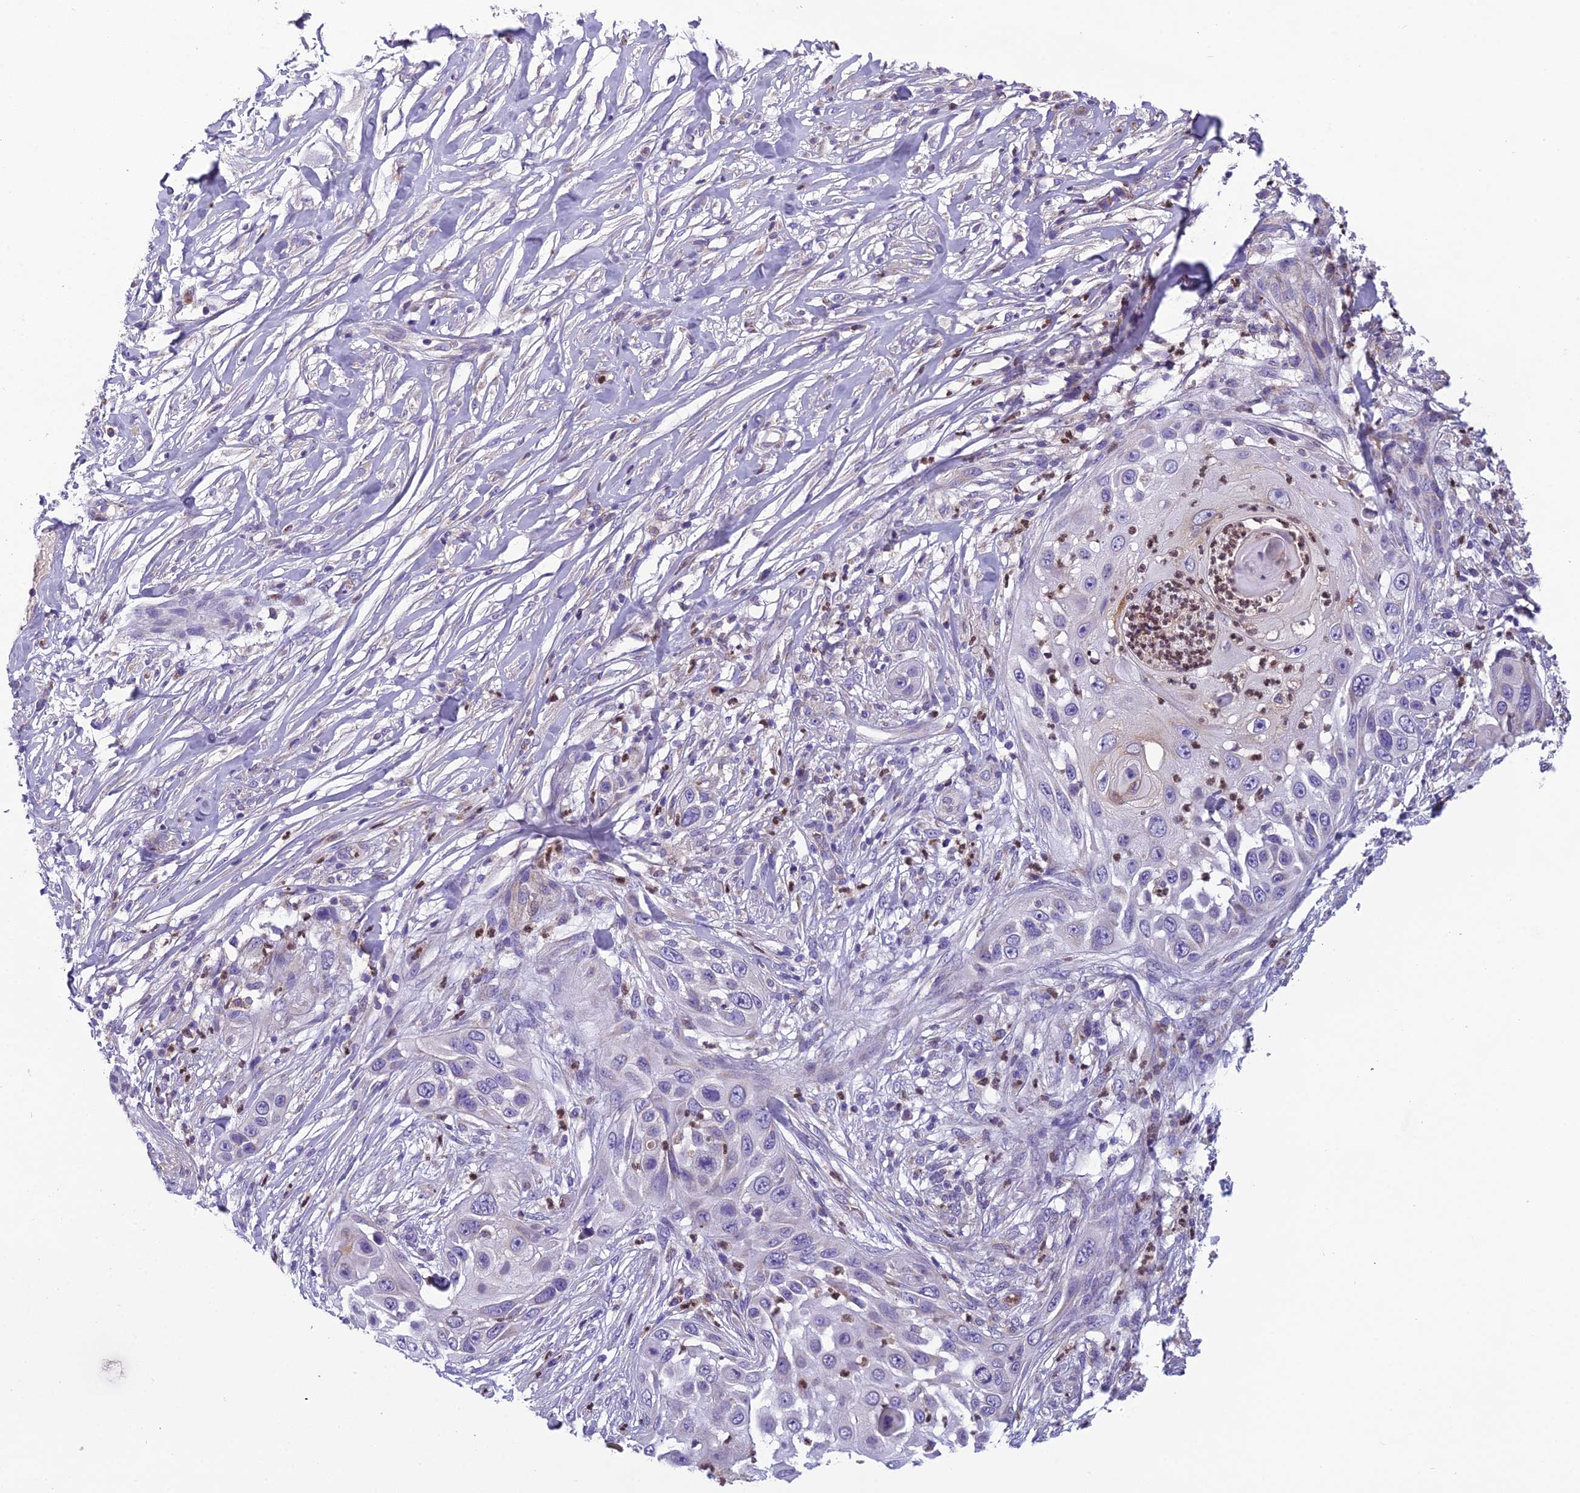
{"staining": {"intensity": "weak", "quantity": "<25%", "location": "cytoplasmic/membranous"}, "tissue": "skin cancer", "cell_type": "Tumor cells", "image_type": "cancer", "snomed": [{"axis": "morphology", "description": "Squamous cell carcinoma, NOS"}, {"axis": "topography", "description": "Skin"}], "caption": "This is an immunohistochemistry image of squamous cell carcinoma (skin). There is no staining in tumor cells.", "gene": "ENSG00000188897", "patient": {"sex": "female", "age": 44}}